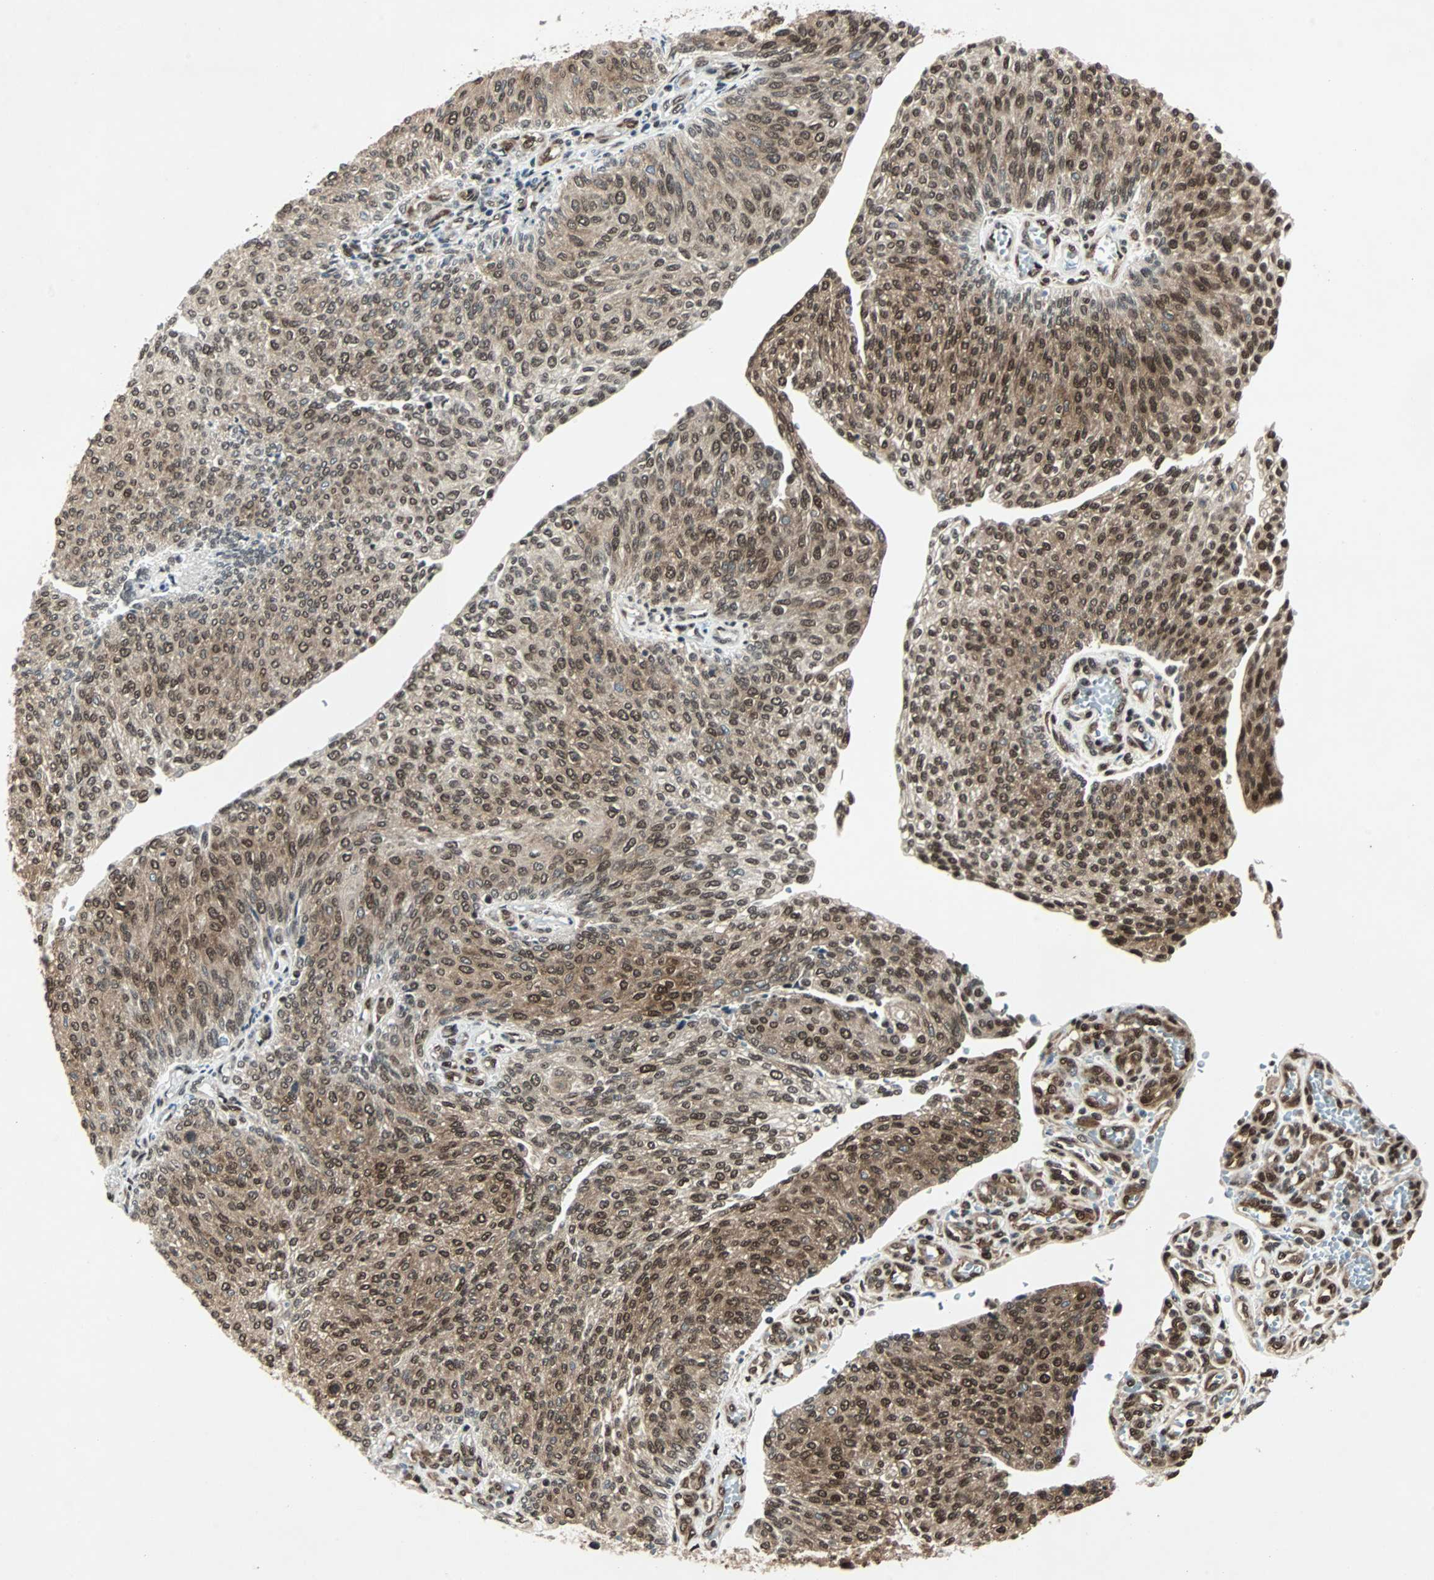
{"staining": {"intensity": "strong", "quantity": ">75%", "location": "cytoplasmic/membranous,nuclear"}, "tissue": "urothelial cancer", "cell_type": "Tumor cells", "image_type": "cancer", "snomed": [{"axis": "morphology", "description": "Urothelial carcinoma, Low grade"}, {"axis": "topography", "description": "Urinary bladder"}], "caption": "A high-resolution photomicrograph shows immunohistochemistry (IHC) staining of urothelial carcinoma (low-grade), which demonstrates strong cytoplasmic/membranous and nuclear staining in about >75% of tumor cells.", "gene": "ACLY", "patient": {"sex": "female", "age": 79}}